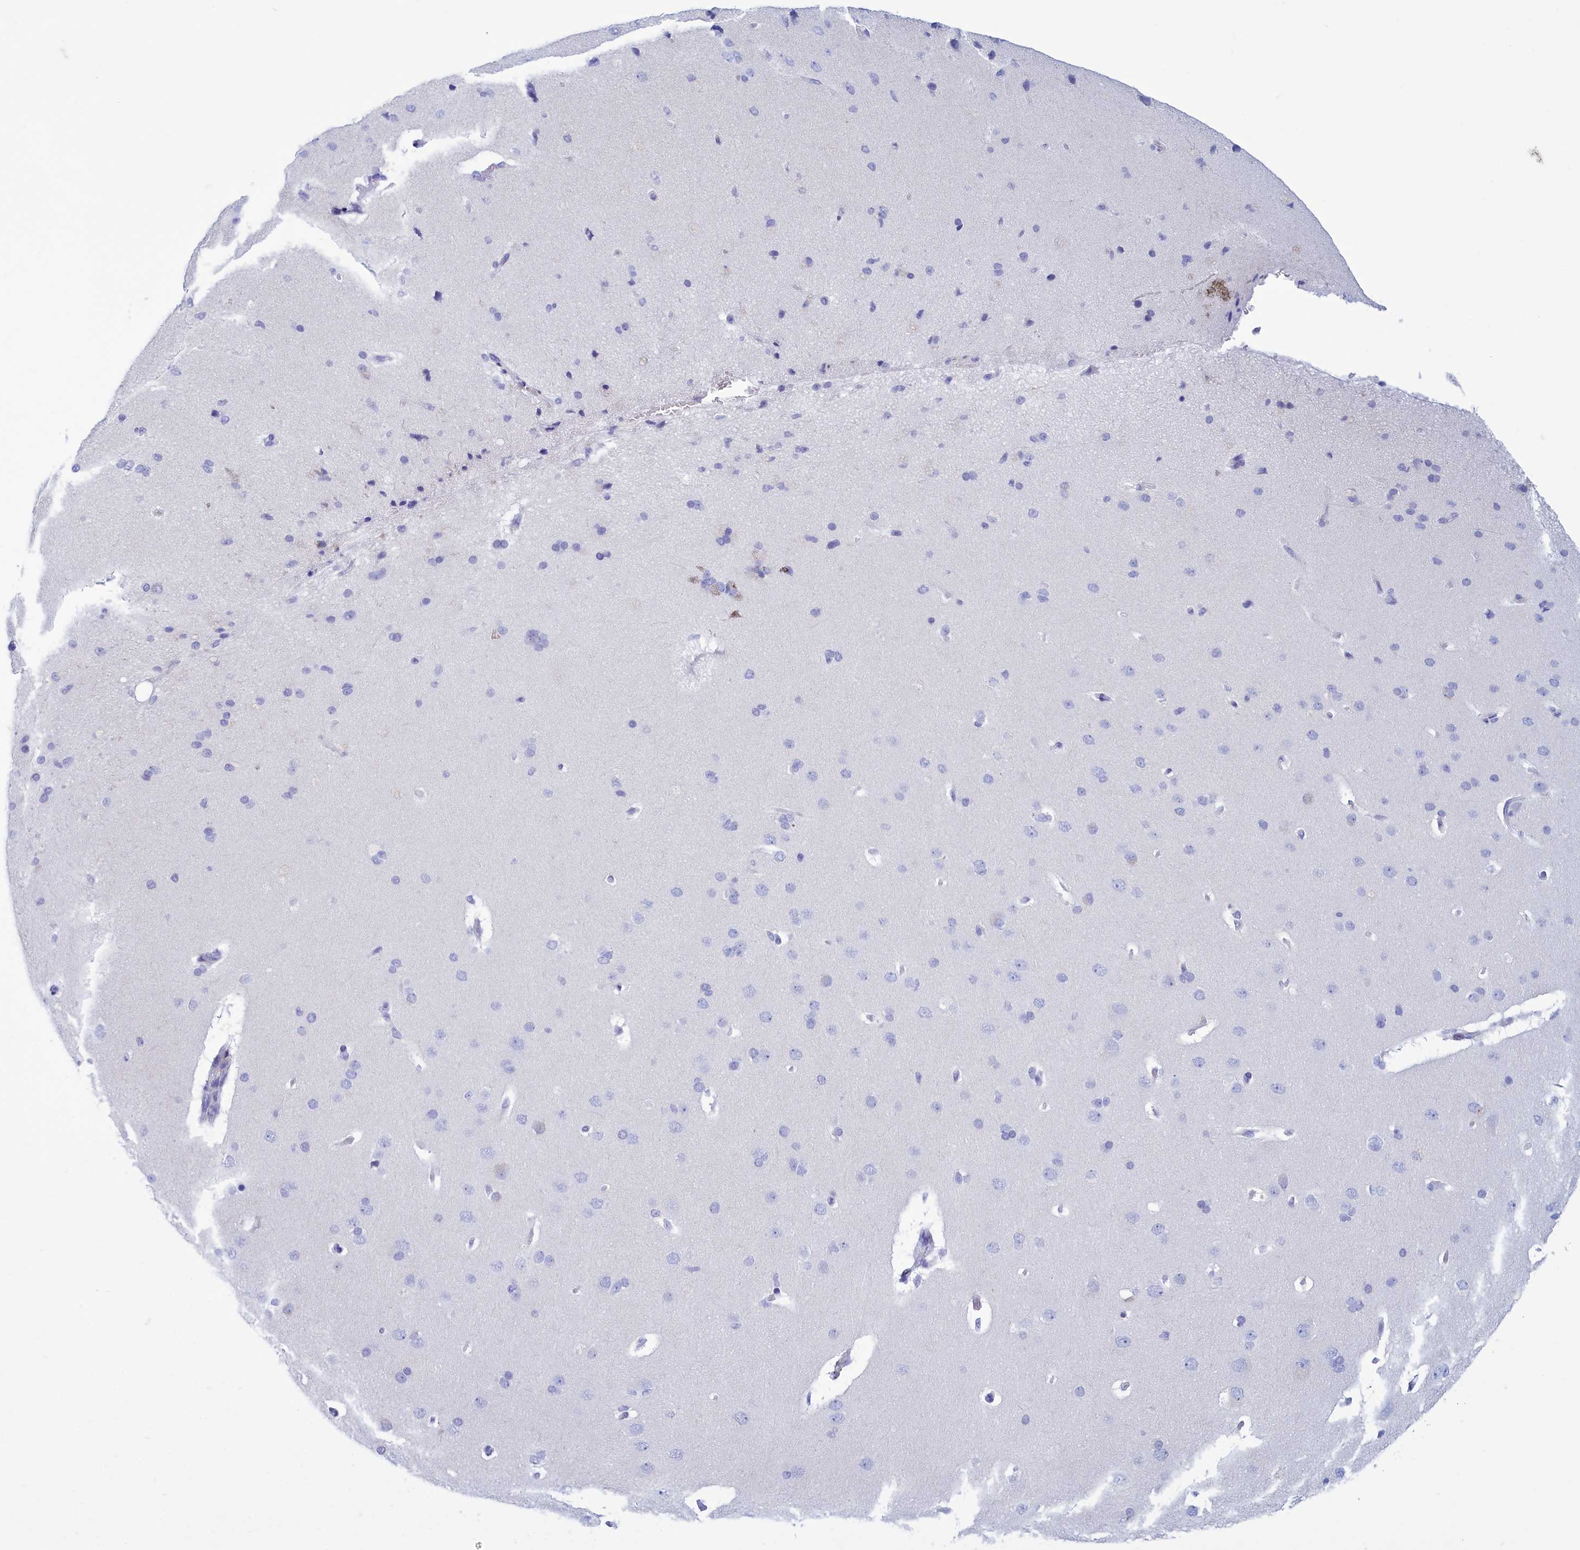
{"staining": {"intensity": "negative", "quantity": "none", "location": "none"}, "tissue": "cerebral cortex", "cell_type": "Endothelial cells", "image_type": "normal", "snomed": [{"axis": "morphology", "description": "Normal tissue, NOS"}, {"axis": "topography", "description": "Cerebral cortex"}], "caption": "Photomicrograph shows no protein positivity in endothelial cells of unremarkable cerebral cortex.", "gene": "TMEM97", "patient": {"sex": "male", "age": 62}}